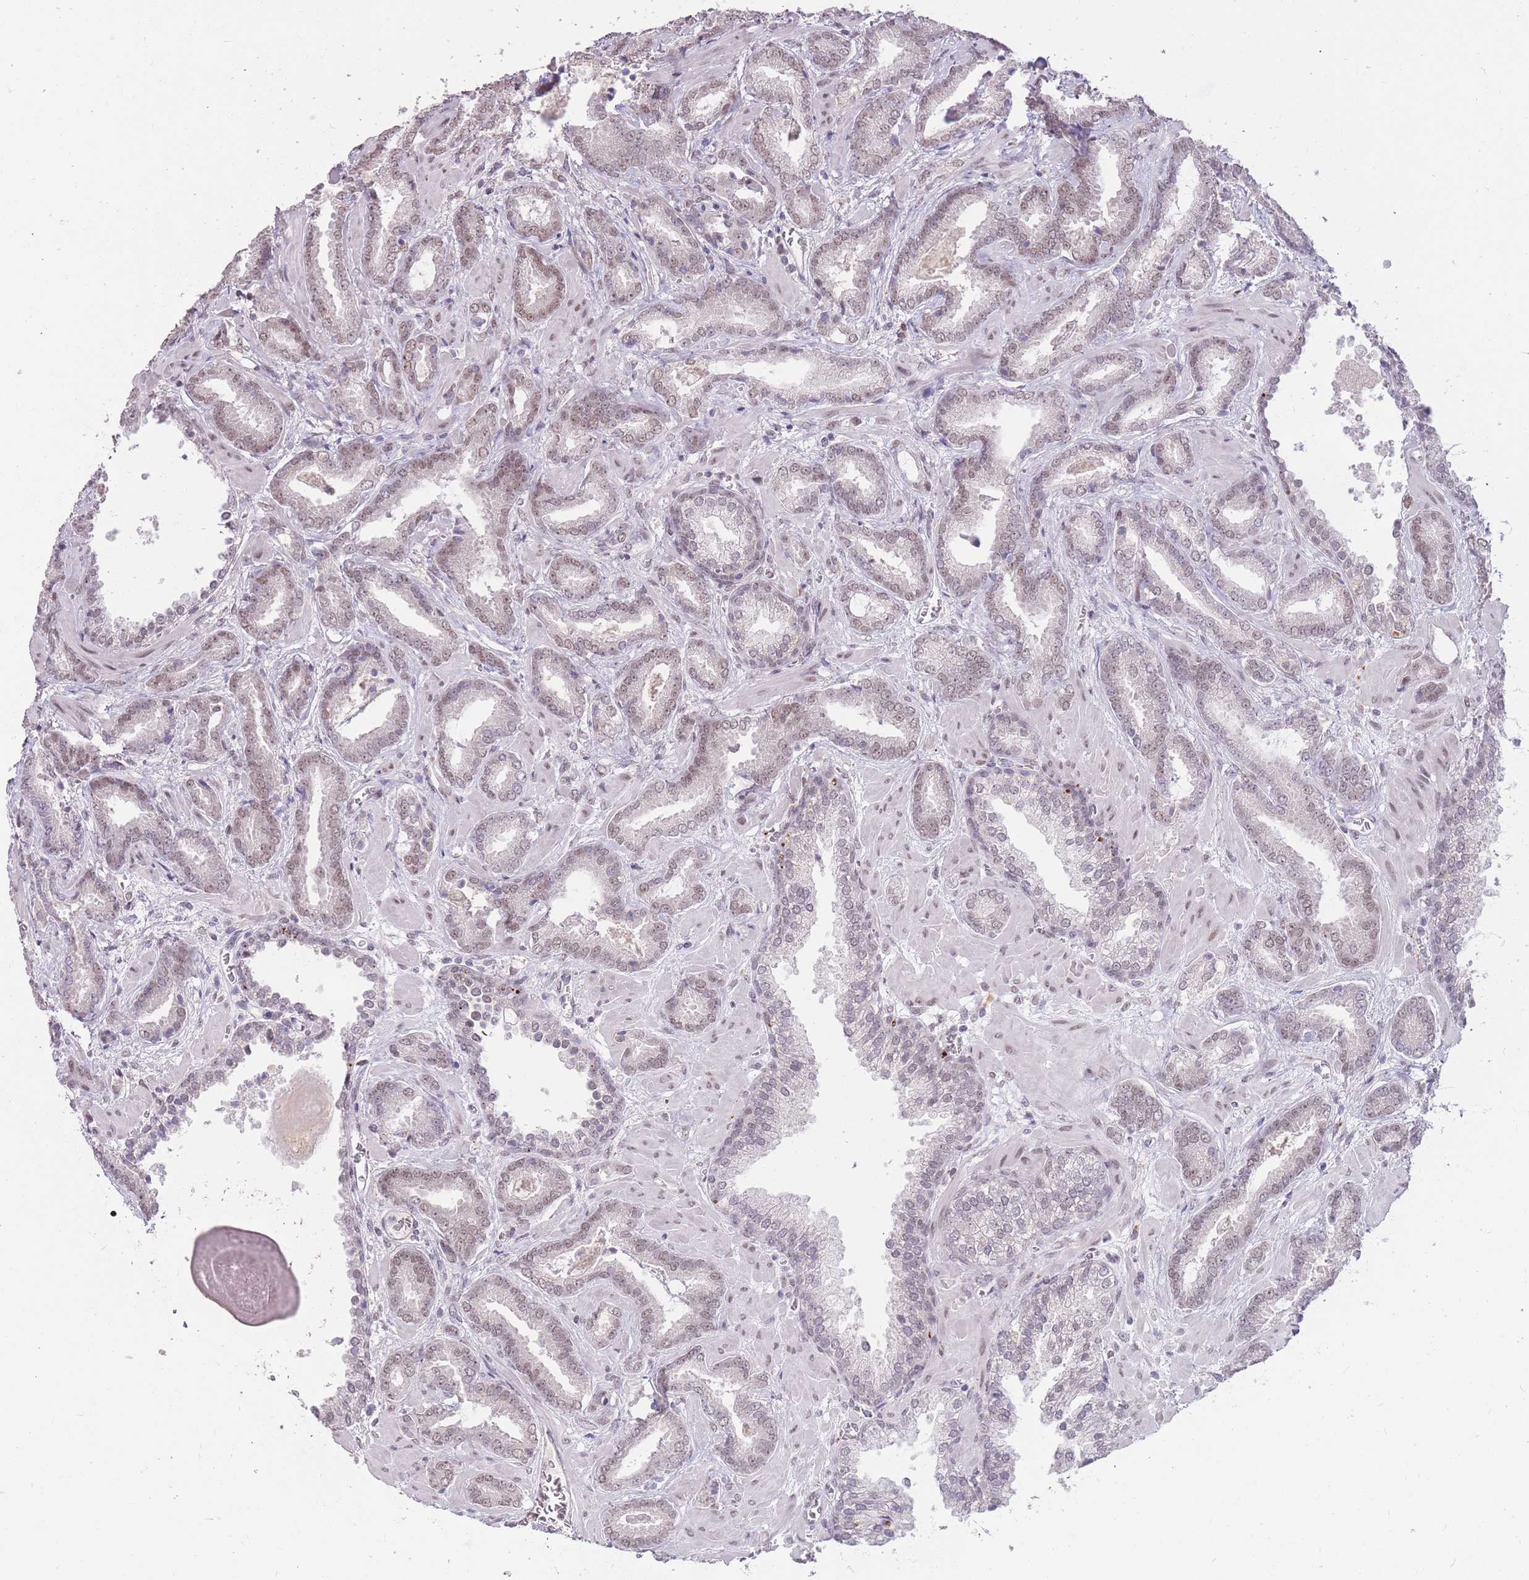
{"staining": {"intensity": "weak", "quantity": "<25%", "location": "nuclear"}, "tissue": "prostate cancer", "cell_type": "Tumor cells", "image_type": "cancer", "snomed": [{"axis": "morphology", "description": "Adenocarcinoma, Low grade"}, {"axis": "topography", "description": "Prostate"}], "caption": "Prostate low-grade adenocarcinoma stained for a protein using immunohistochemistry (IHC) exhibits no expression tumor cells.", "gene": "HNRNPUL1", "patient": {"sex": "male", "age": 62}}